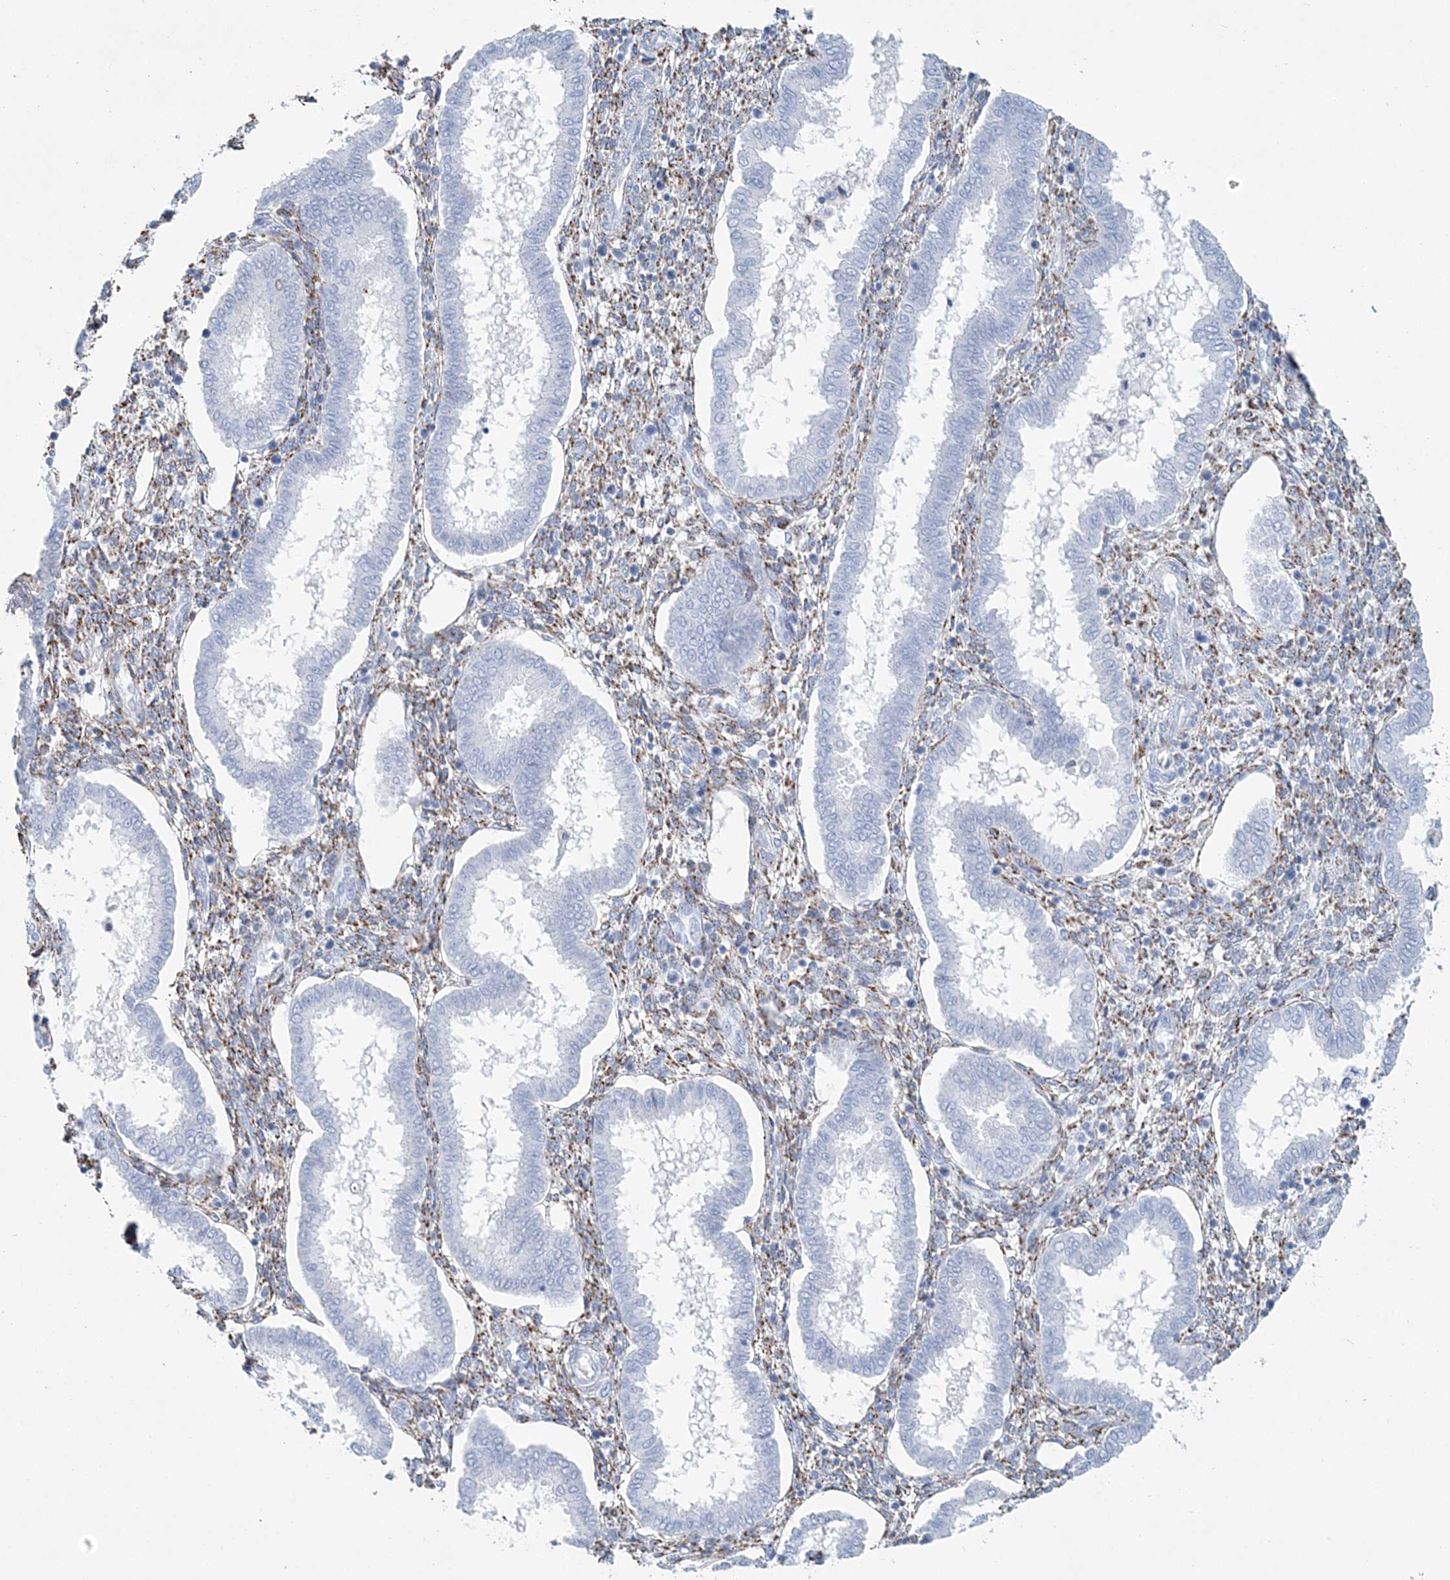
{"staining": {"intensity": "moderate", "quantity": "<25%", "location": "cytoplasmic/membranous"}, "tissue": "endometrium", "cell_type": "Cells in endometrial stroma", "image_type": "normal", "snomed": [{"axis": "morphology", "description": "Normal tissue, NOS"}, {"axis": "topography", "description": "Endometrium"}], "caption": "This is an image of immunohistochemistry staining of unremarkable endometrium, which shows moderate expression in the cytoplasmic/membranous of cells in endometrial stroma.", "gene": "NKX6", "patient": {"sex": "female", "age": 24}}